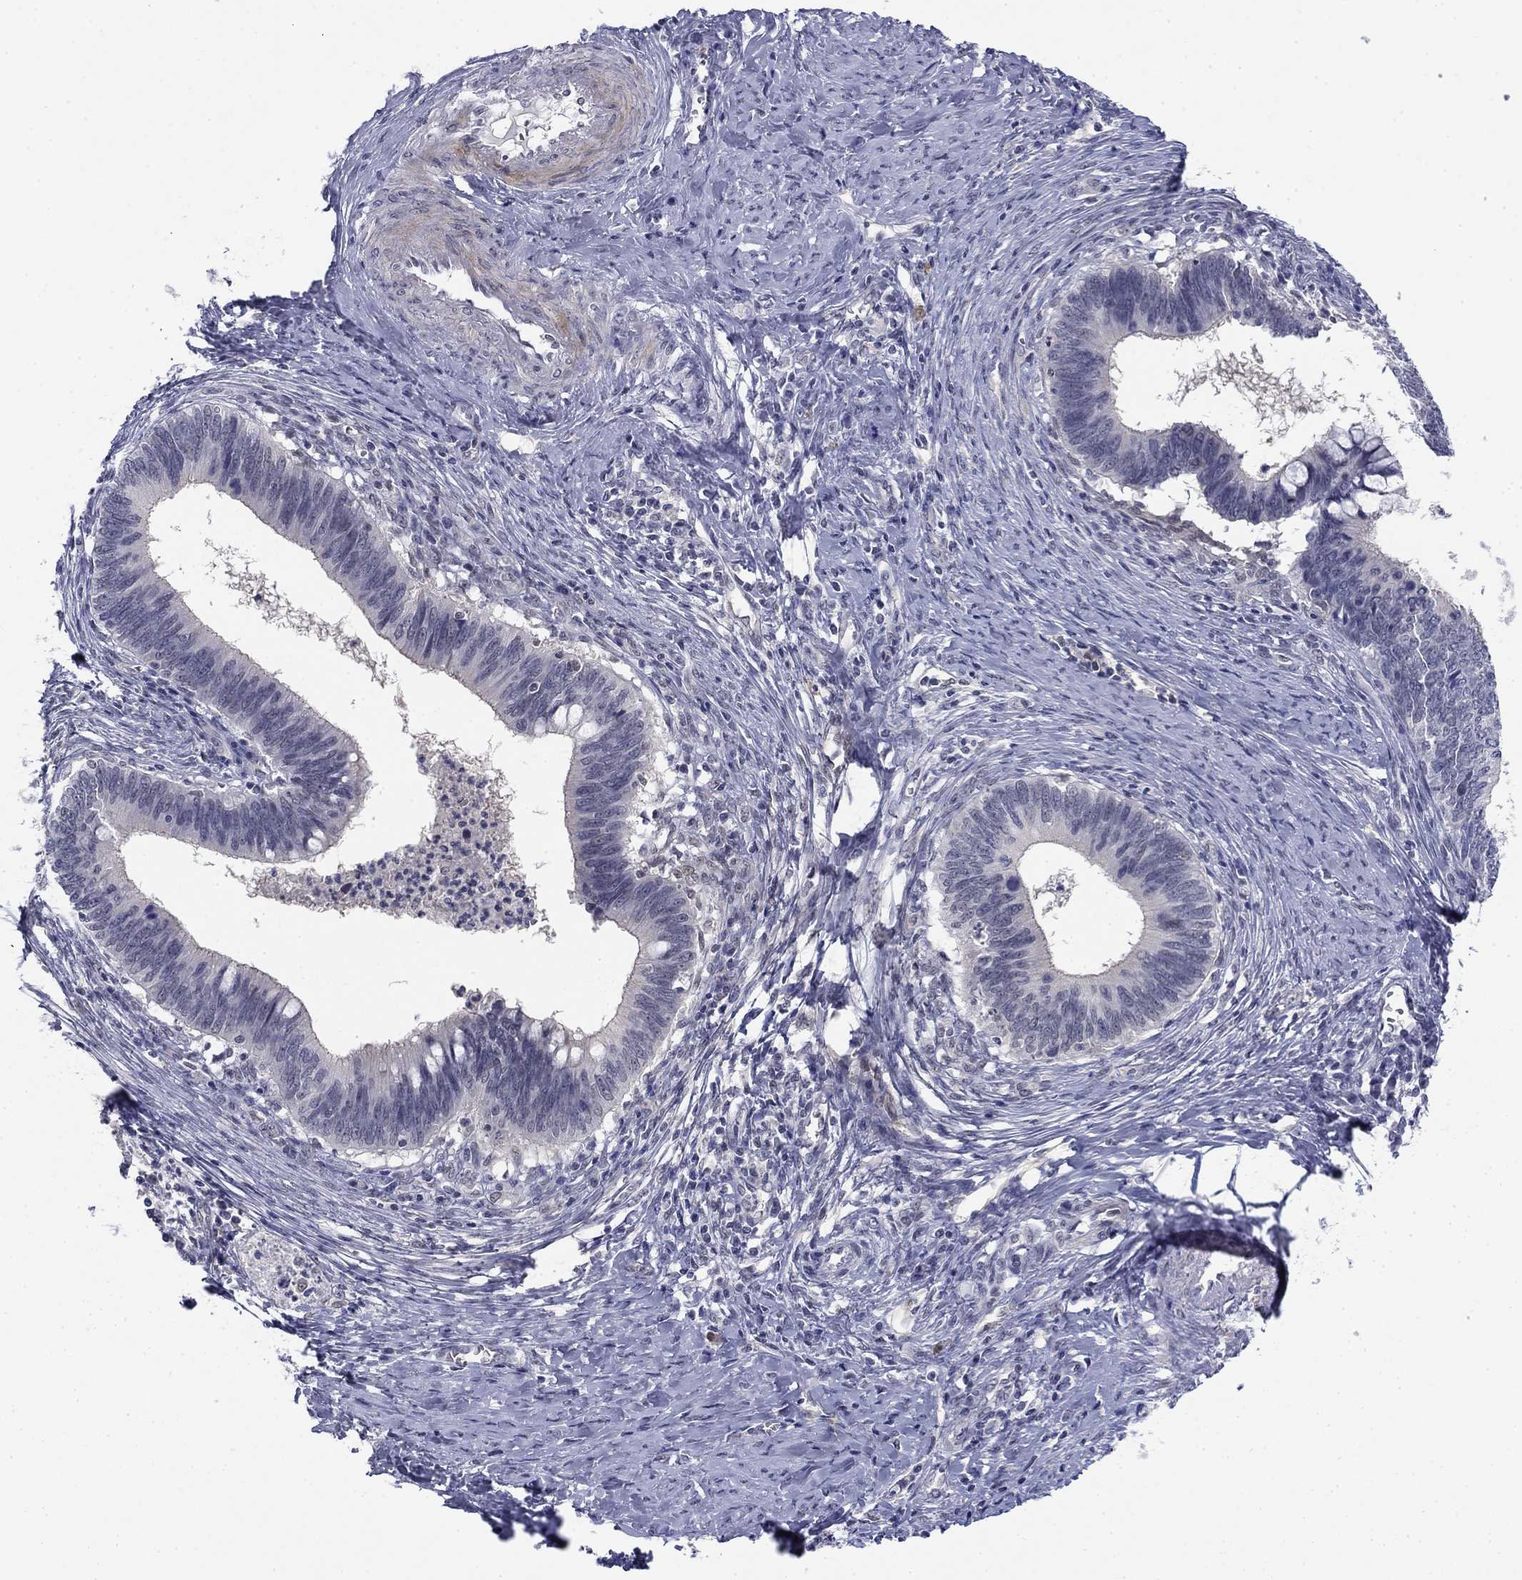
{"staining": {"intensity": "negative", "quantity": "none", "location": "none"}, "tissue": "cervical cancer", "cell_type": "Tumor cells", "image_type": "cancer", "snomed": [{"axis": "morphology", "description": "Adenocarcinoma, NOS"}, {"axis": "topography", "description": "Cervix"}], "caption": "Human cervical cancer stained for a protein using IHC shows no expression in tumor cells.", "gene": "TIGD4", "patient": {"sex": "female", "age": 42}}